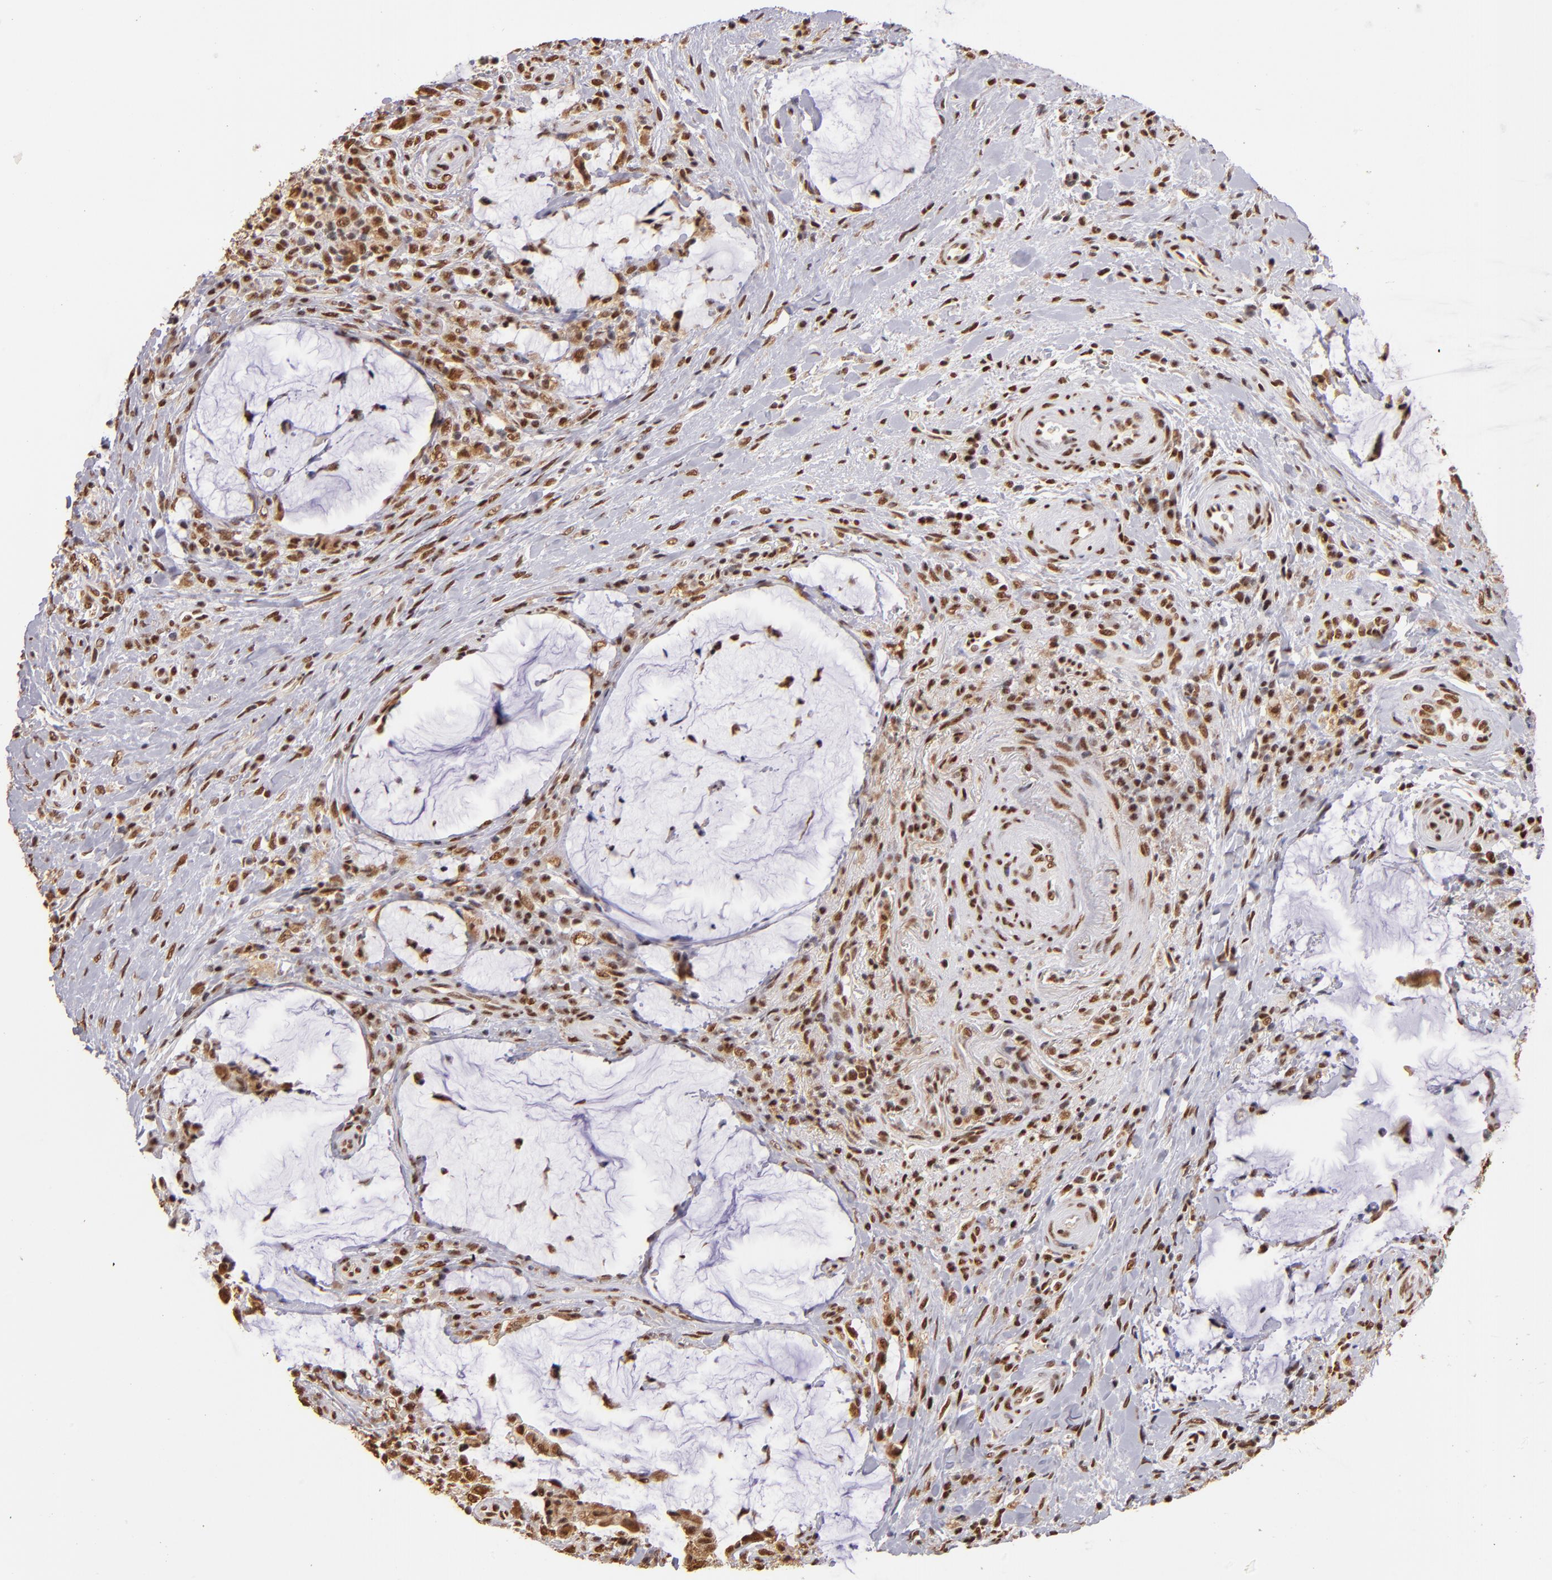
{"staining": {"intensity": "strong", "quantity": ">75%", "location": "cytoplasmic/membranous,nuclear"}, "tissue": "colorectal cancer", "cell_type": "Tumor cells", "image_type": "cancer", "snomed": [{"axis": "morphology", "description": "Adenocarcinoma, NOS"}, {"axis": "topography", "description": "Rectum"}], "caption": "Colorectal cancer (adenocarcinoma) stained with a brown dye reveals strong cytoplasmic/membranous and nuclear positive expression in approximately >75% of tumor cells.", "gene": "SP1", "patient": {"sex": "female", "age": 71}}